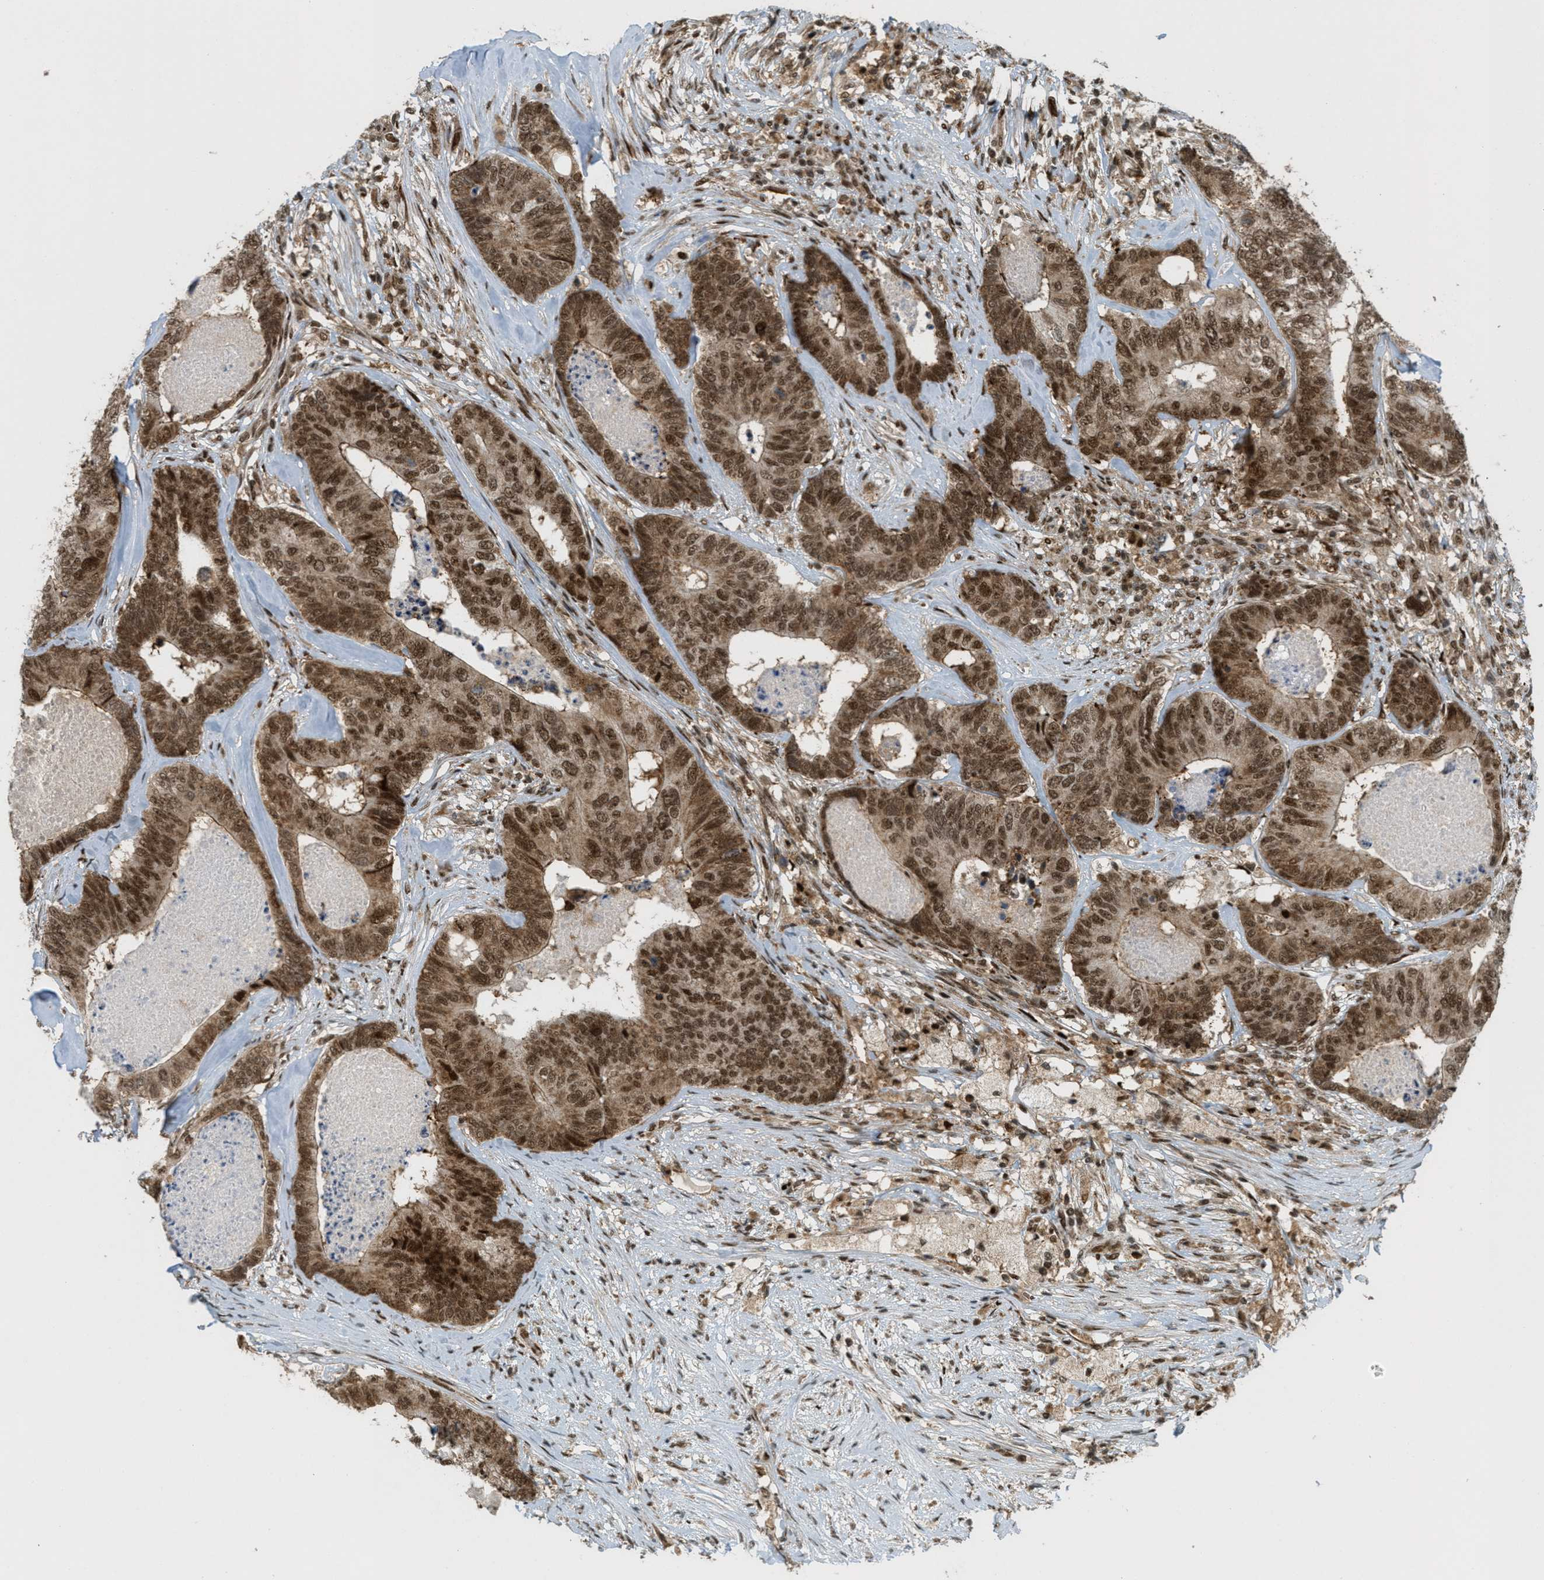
{"staining": {"intensity": "strong", "quantity": ">75%", "location": "cytoplasmic/membranous,nuclear"}, "tissue": "colorectal cancer", "cell_type": "Tumor cells", "image_type": "cancer", "snomed": [{"axis": "morphology", "description": "Adenocarcinoma, NOS"}, {"axis": "topography", "description": "Colon"}], "caption": "About >75% of tumor cells in human colorectal cancer (adenocarcinoma) display strong cytoplasmic/membranous and nuclear protein staining as visualized by brown immunohistochemical staining.", "gene": "TLK1", "patient": {"sex": "female", "age": 67}}